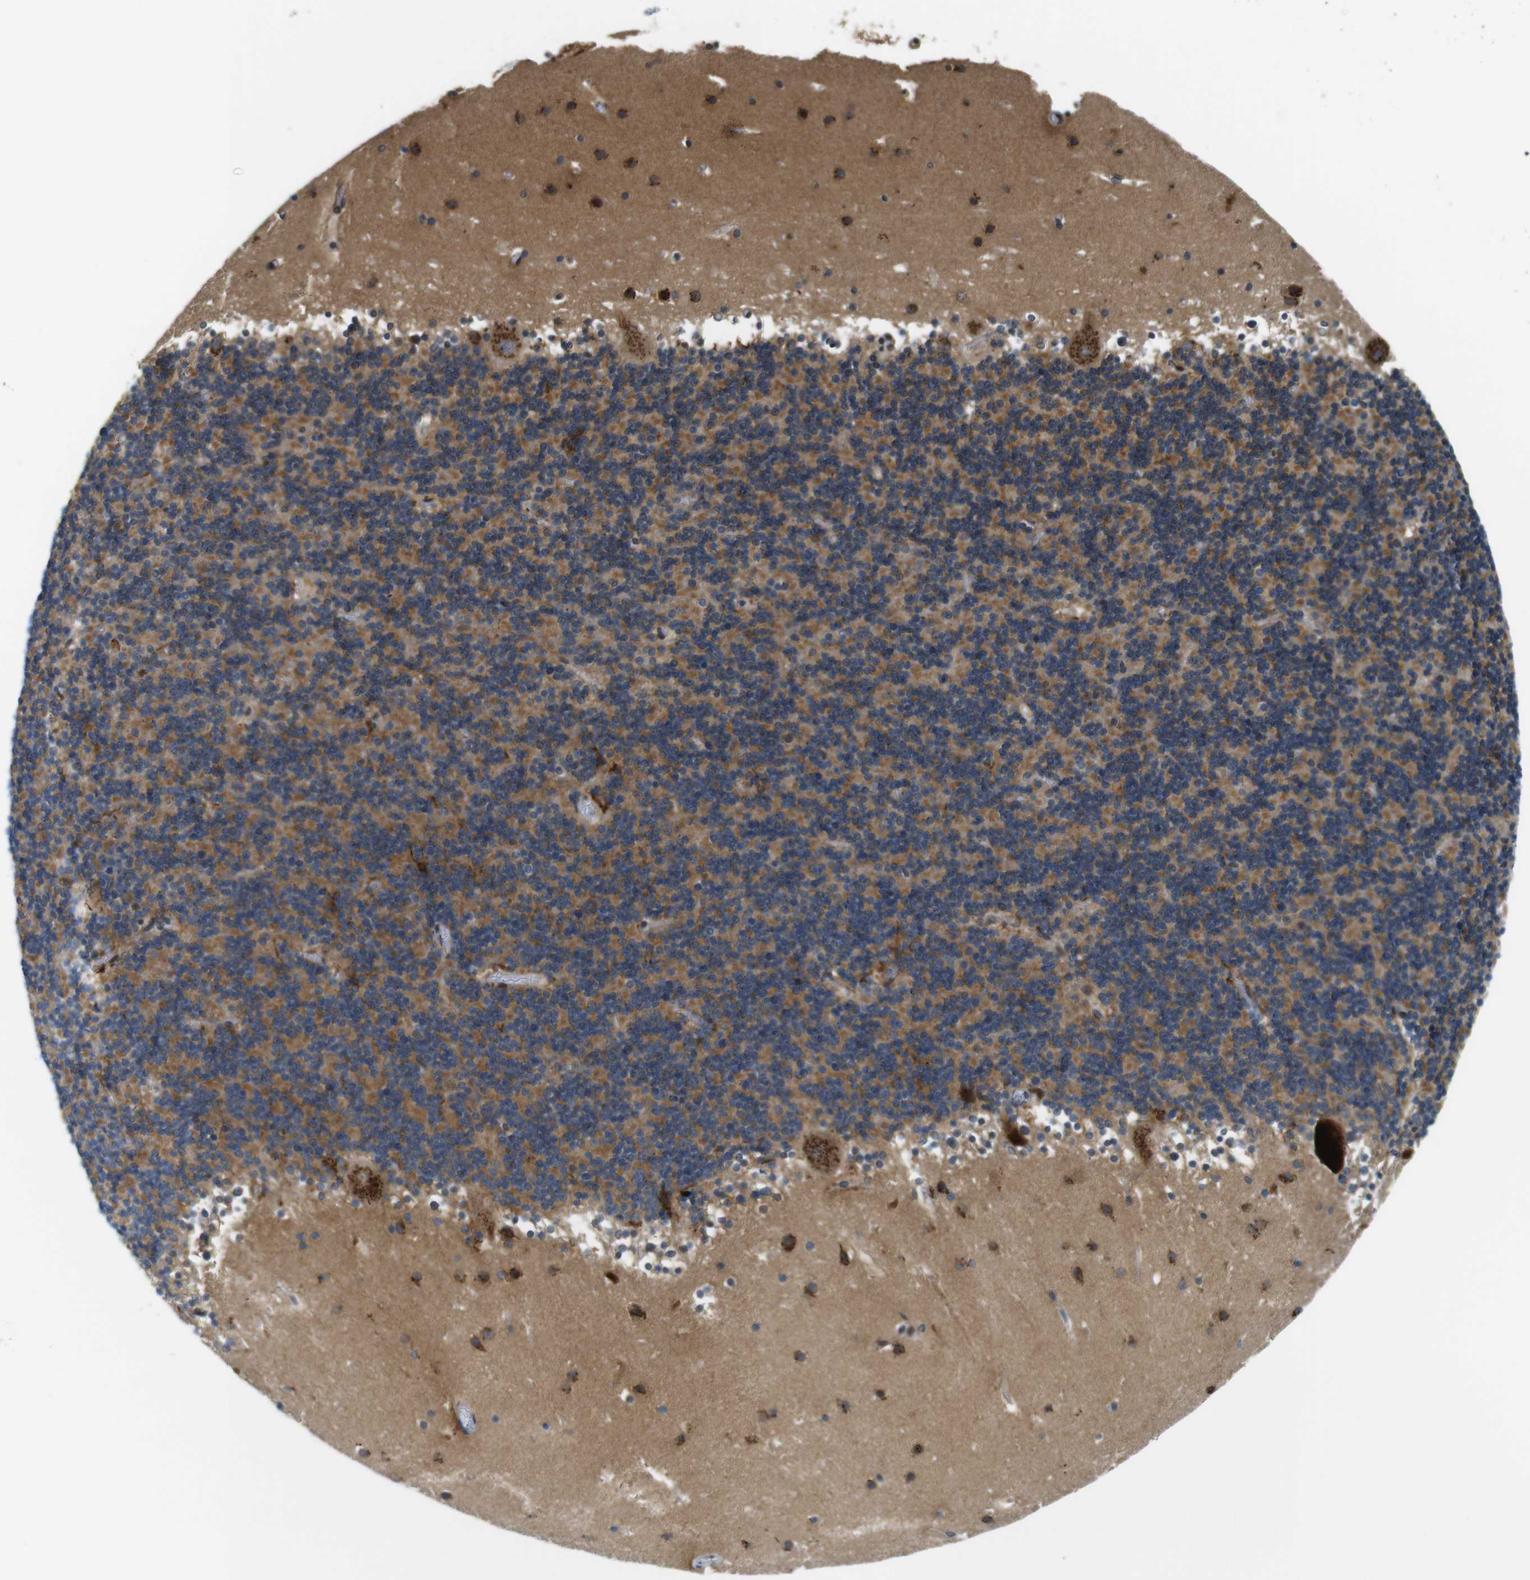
{"staining": {"intensity": "moderate", "quantity": ">75%", "location": "cytoplasmic/membranous"}, "tissue": "cerebellum", "cell_type": "Cells in granular layer", "image_type": "normal", "snomed": [{"axis": "morphology", "description": "Normal tissue, NOS"}, {"axis": "topography", "description": "Cerebellum"}], "caption": "High-power microscopy captured an IHC image of normal cerebellum, revealing moderate cytoplasmic/membranous expression in approximately >75% of cells in granular layer. The protein is stained brown, and the nuclei are stained in blue (DAB (3,3'-diaminobenzidine) IHC with brightfield microscopy, high magnification).", "gene": "ZDHHC3", "patient": {"sex": "male", "age": 45}}